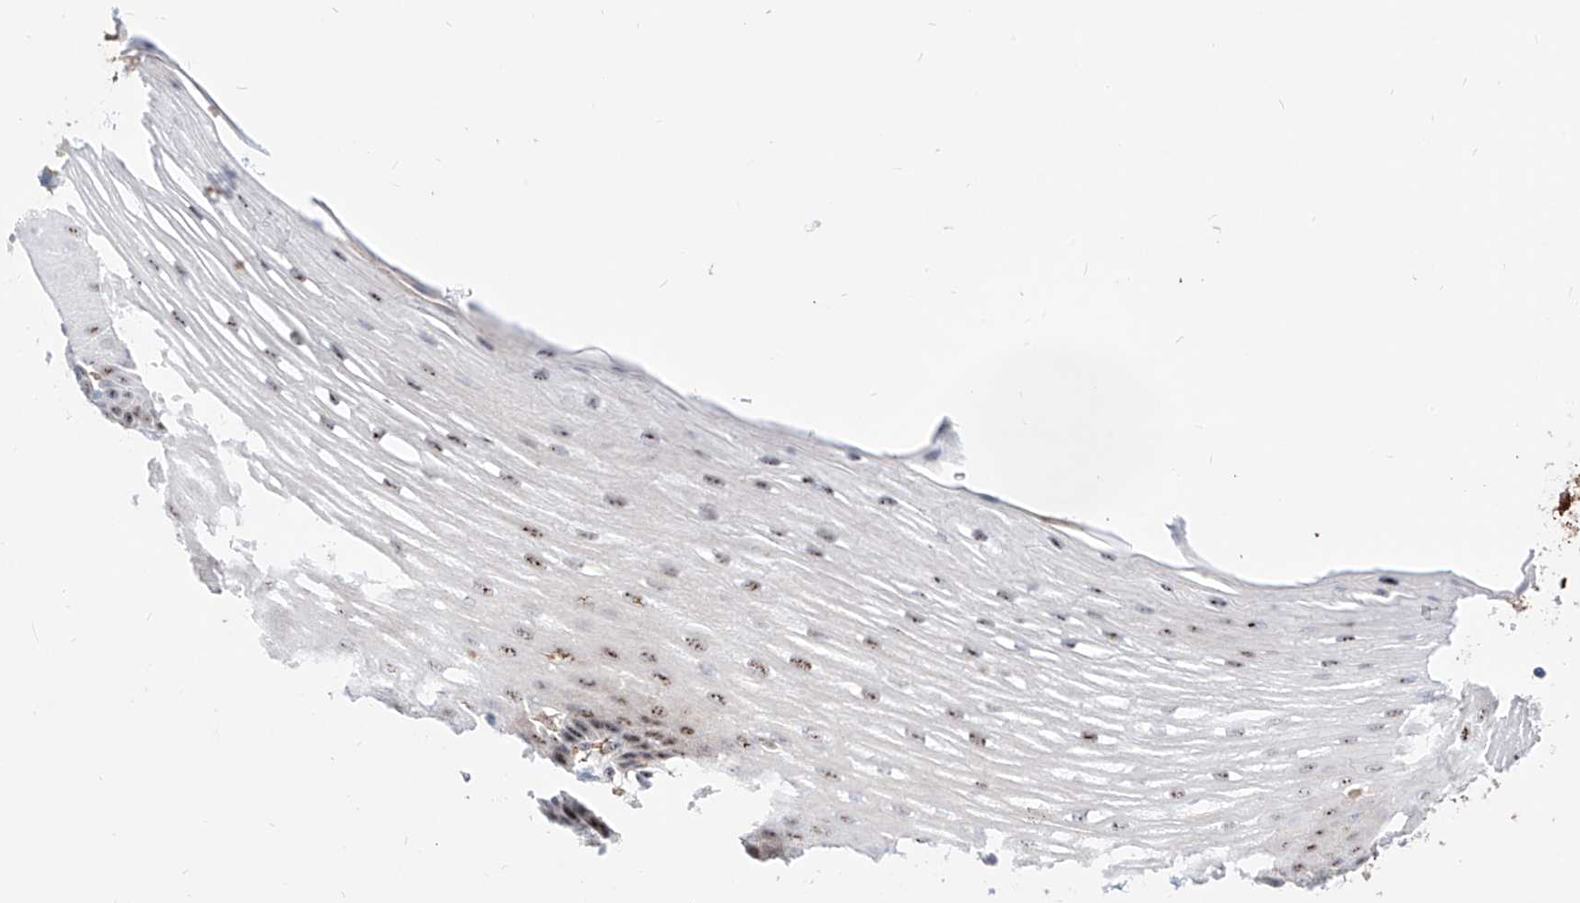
{"staining": {"intensity": "moderate", "quantity": ">75%", "location": "nuclear"}, "tissue": "esophagus", "cell_type": "Squamous epithelial cells", "image_type": "normal", "snomed": [{"axis": "morphology", "description": "Normal tissue, NOS"}, {"axis": "topography", "description": "Esophagus"}], "caption": "The image demonstrates staining of unremarkable esophagus, revealing moderate nuclear protein expression (brown color) within squamous epithelial cells.", "gene": "ZFP42", "patient": {"sex": "male", "age": 62}}